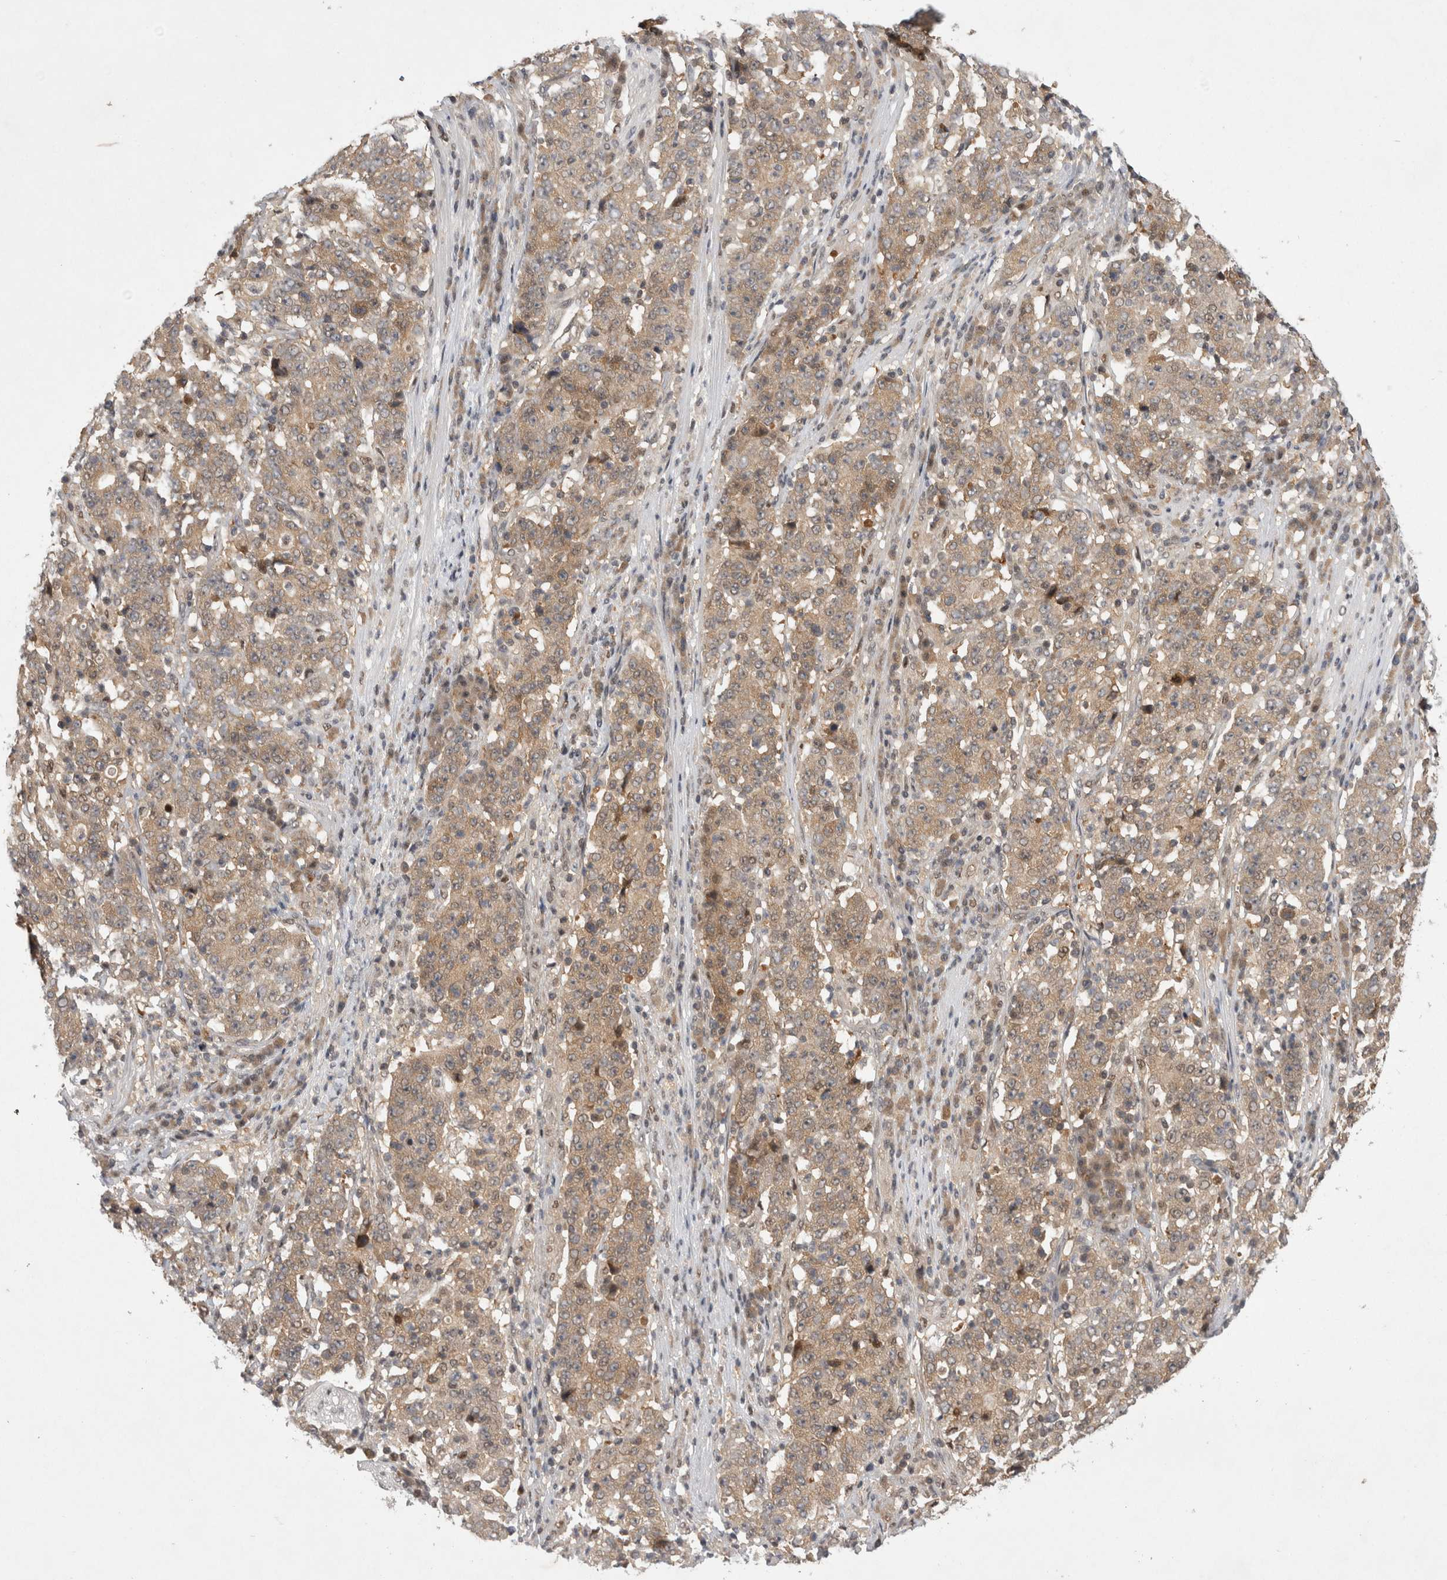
{"staining": {"intensity": "weak", "quantity": ">75%", "location": "cytoplasmic/membranous"}, "tissue": "stomach cancer", "cell_type": "Tumor cells", "image_type": "cancer", "snomed": [{"axis": "morphology", "description": "Adenocarcinoma, NOS"}, {"axis": "topography", "description": "Stomach"}], "caption": "Protein staining demonstrates weak cytoplasmic/membranous positivity in about >75% of tumor cells in stomach cancer. (DAB (3,3'-diaminobenzidine) = brown stain, brightfield microscopy at high magnification).", "gene": "PSMB2", "patient": {"sex": "male", "age": 59}}